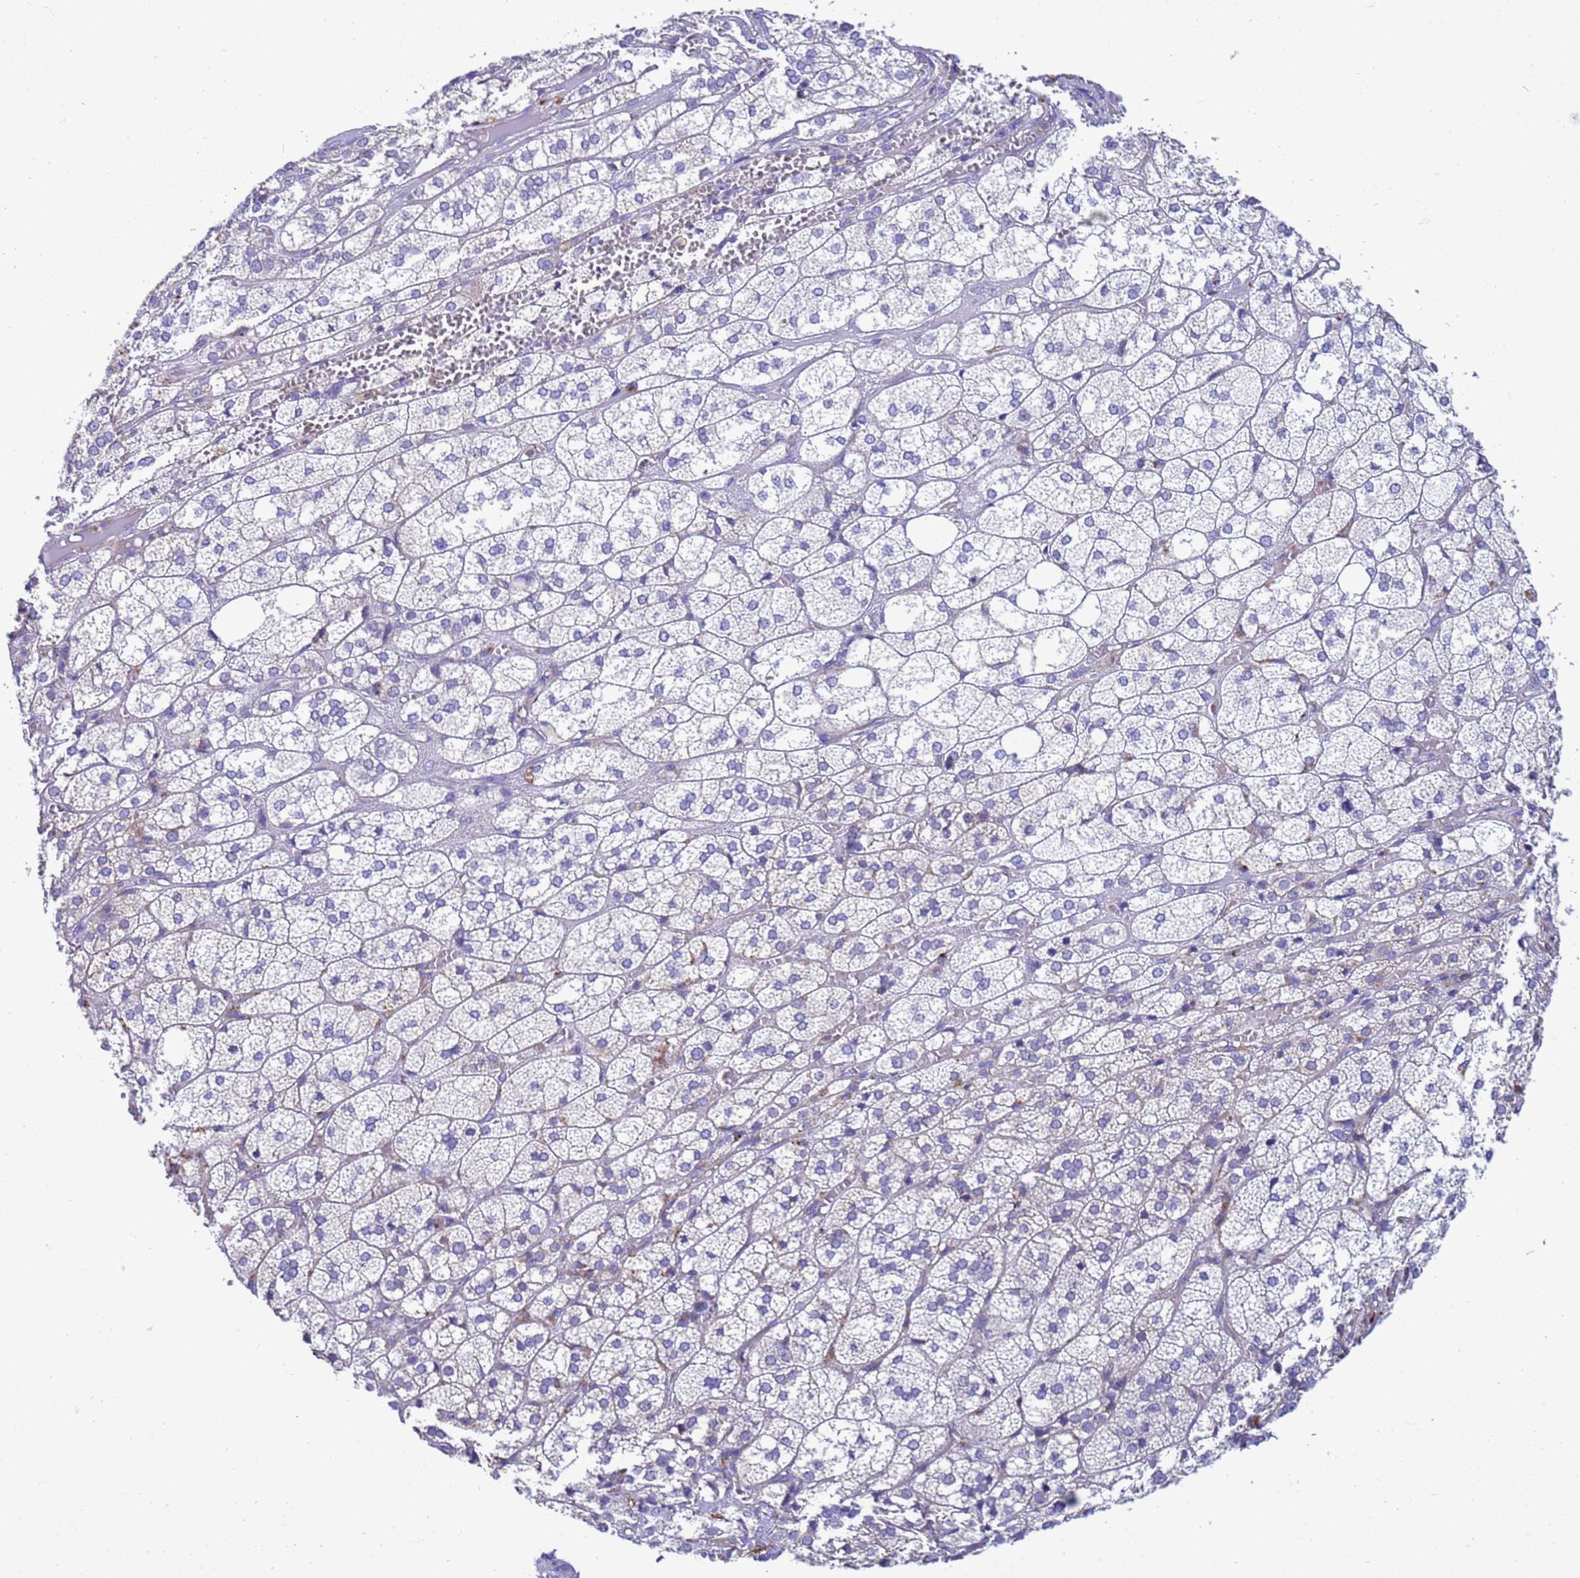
{"staining": {"intensity": "negative", "quantity": "none", "location": "none"}, "tissue": "adrenal gland", "cell_type": "Glandular cells", "image_type": "normal", "snomed": [{"axis": "morphology", "description": "Normal tissue, NOS"}, {"axis": "topography", "description": "Adrenal gland"}], "caption": "DAB (3,3'-diaminobenzidine) immunohistochemical staining of benign human adrenal gland shows no significant staining in glandular cells. (DAB (3,3'-diaminobenzidine) immunohistochemistry (IHC), high magnification).", "gene": "KICS2", "patient": {"sex": "female", "age": 61}}